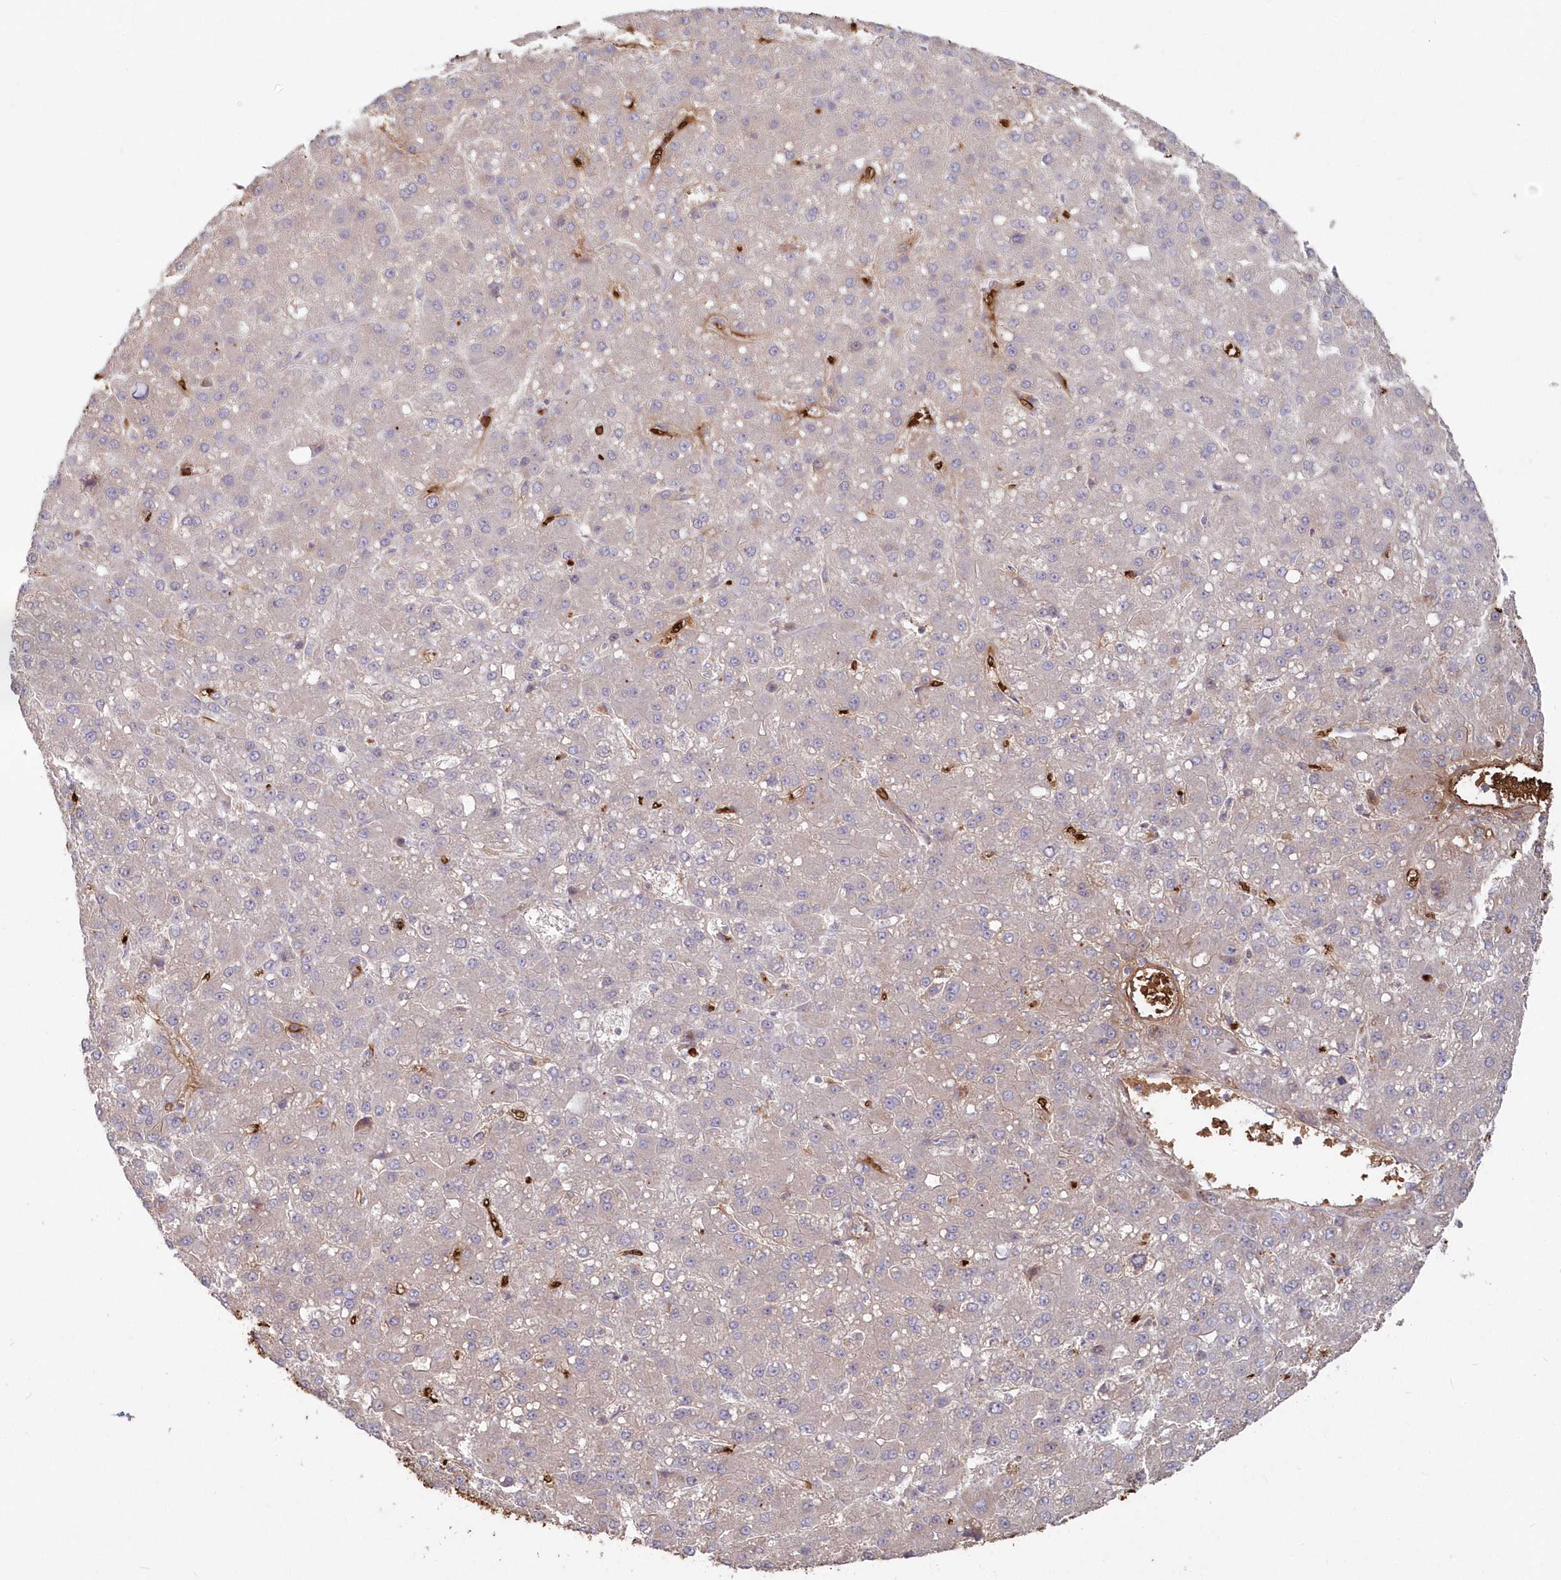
{"staining": {"intensity": "moderate", "quantity": "<25%", "location": "cytoplasmic/membranous"}, "tissue": "liver cancer", "cell_type": "Tumor cells", "image_type": "cancer", "snomed": [{"axis": "morphology", "description": "Carcinoma, Hepatocellular, NOS"}, {"axis": "topography", "description": "Liver"}], "caption": "Liver hepatocellular carcinoma stained with immunohistochemistry exhibits moderate cytoplasmic/membranous positivity in approximately <25% of tumor cells. The protein is stained brown, and the nuclei are stained in blue (DAB (3,3'-diaminobenzidine) IHC with brightfield microscopy, high magnification).", "gene": "SERINC1", "patient": {"sex": "male", "age": 67}}